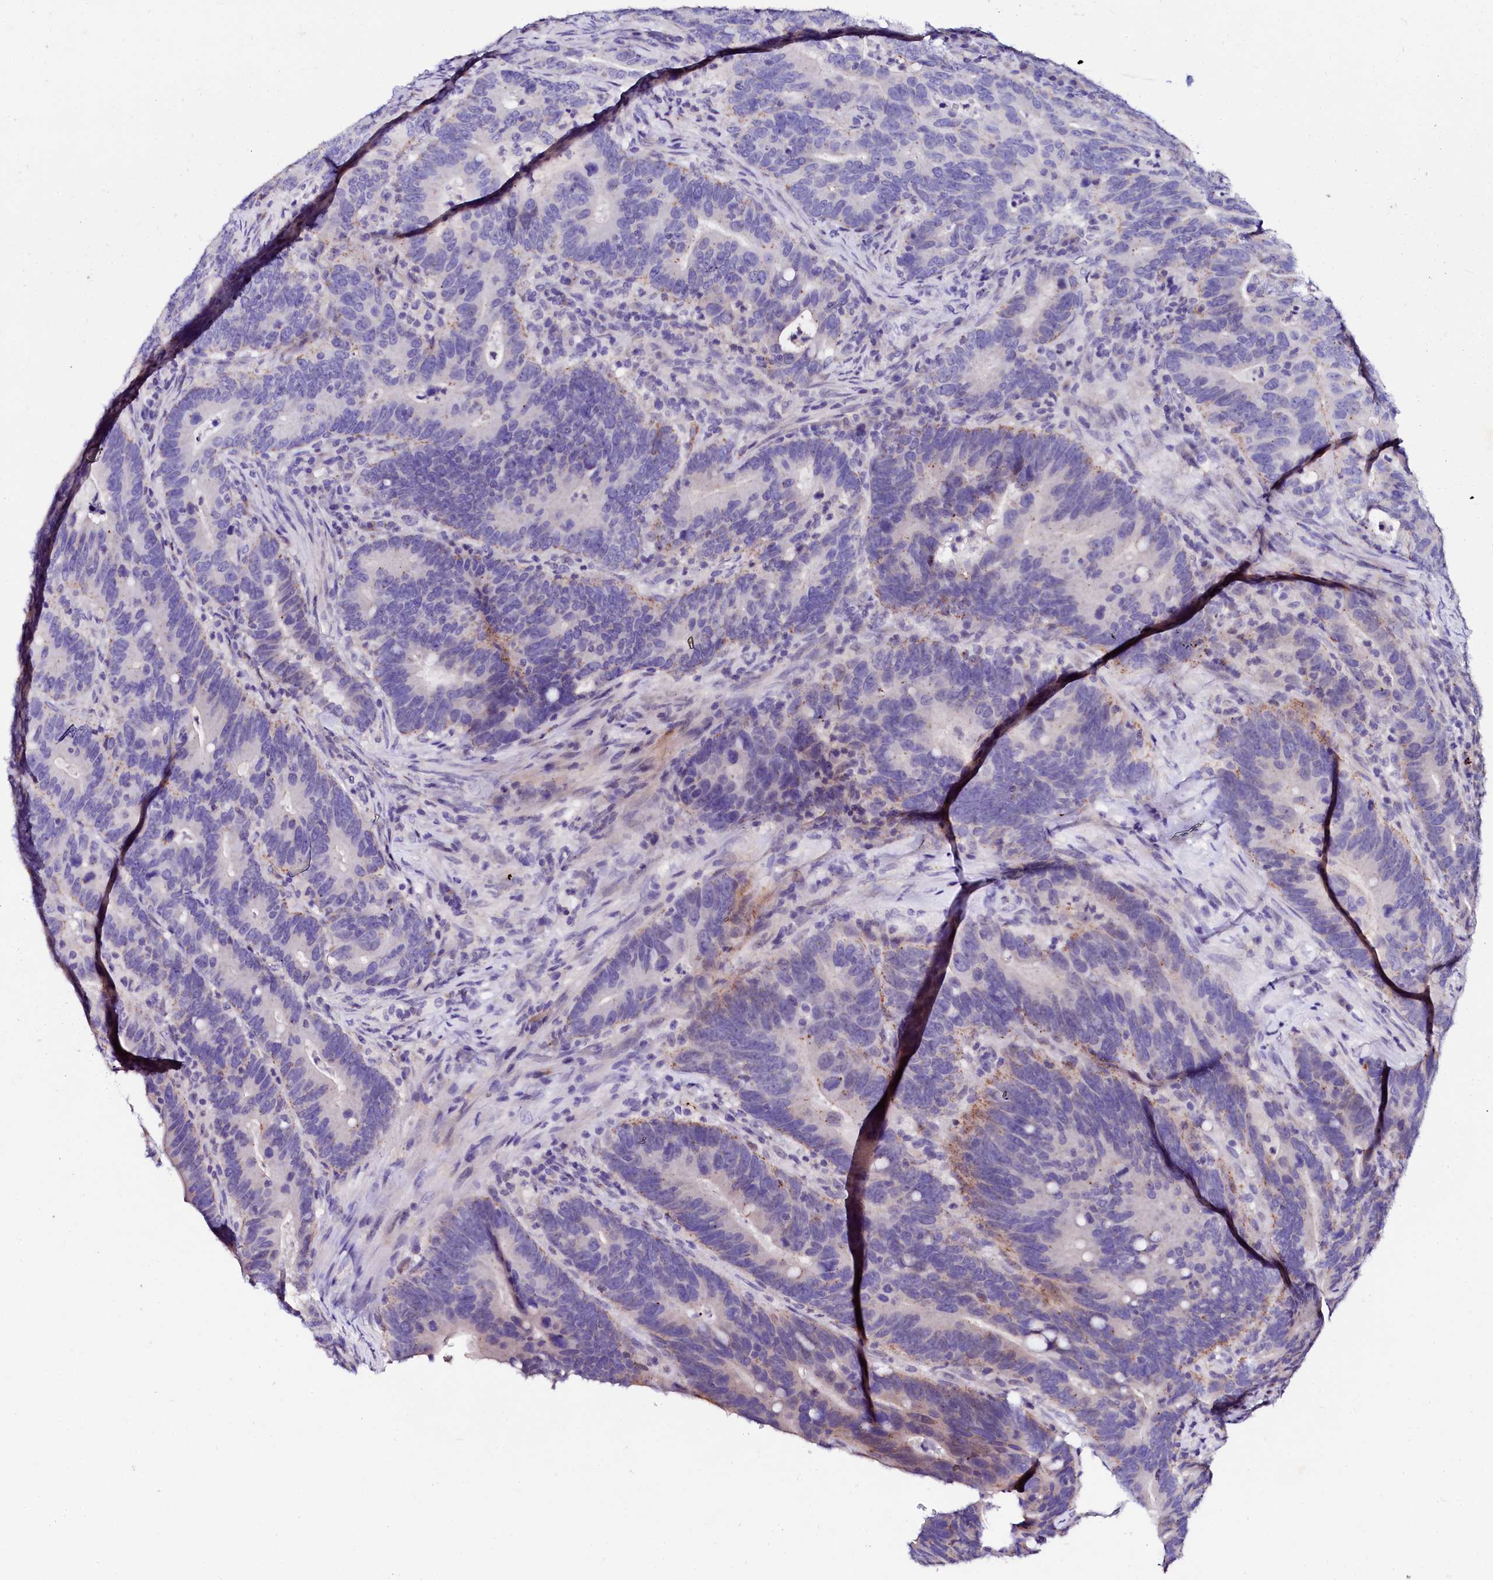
{"staining": {"intensity": "moderate", "quantity": "<25%", "location": "cytoplasmic/membranous"}, "tissue": "colorectal cancer", "cell_type": "Tumor cells", "image_type": "cancer", "snomed": [{"axis": "morphology", "description": "Adenocarcinoma, NOS"}, {"axis": "topography", "description": "Colon"}], "caption": "The micrograph shows a brown stain indicating the presence of a protein in the cytoplasmic/membranous of tumor cells in adenocarcinoma (colorectal).", "gene": "NALF1", "patient": {"sex": "female", "age": 66}}